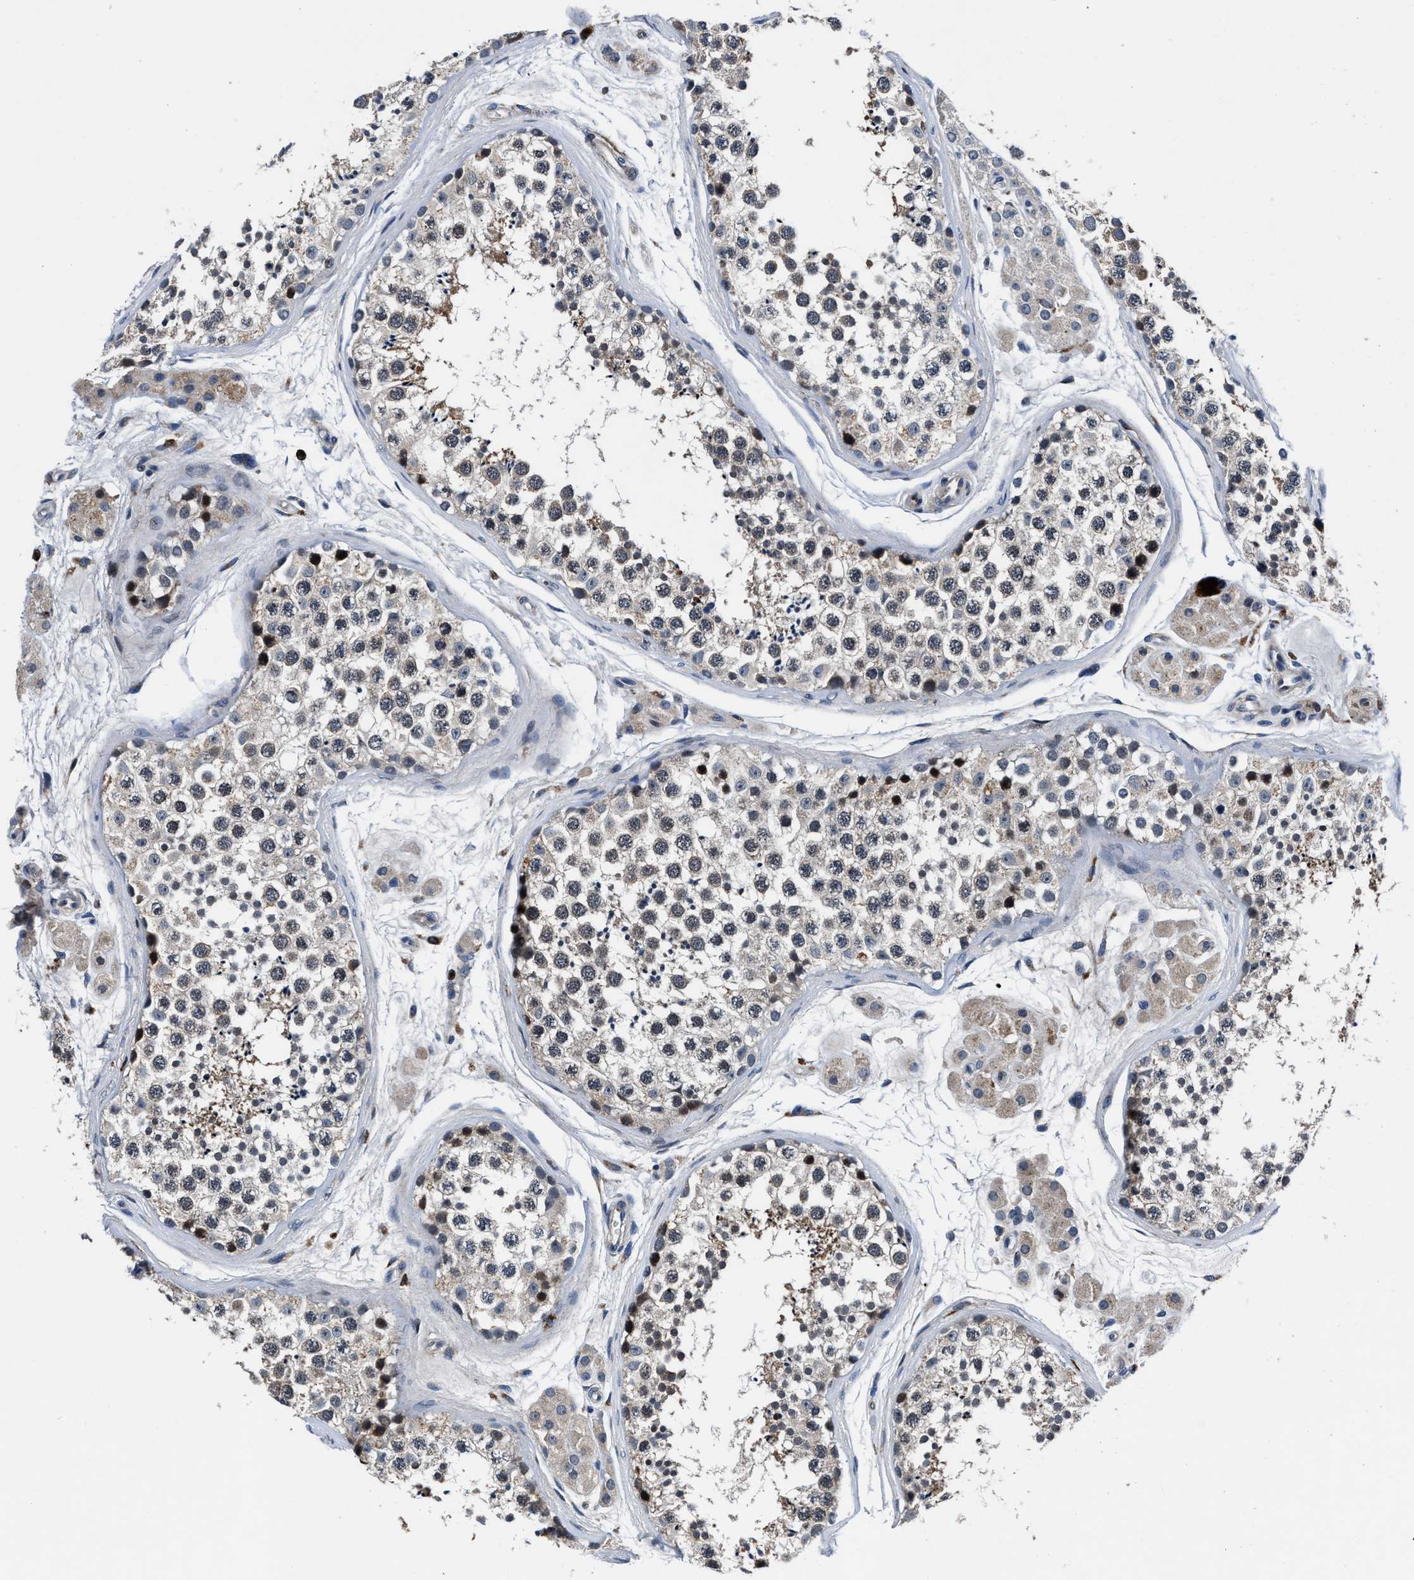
{"staining": {"intensity": "moderate", "quantity": "<25%", "location": "cytoplasmic/membranous"}, "tissue": "testis", "cell_type": "Cells in seminiferous ducts", "image_type": "normal", "snomed": [{"axis": "morphology", "description": "Normal tissue, NOS"}, {"axis": "topography", "description": "Testis"}], "caption": "Protein positivity by IHC shows moderate cytoplasmic/membranous positivity in about <25% of cells in seminiferous ducts in normal testis.", "gene": "C2orf66", "patient": {"sex": "male", "age": 56}}